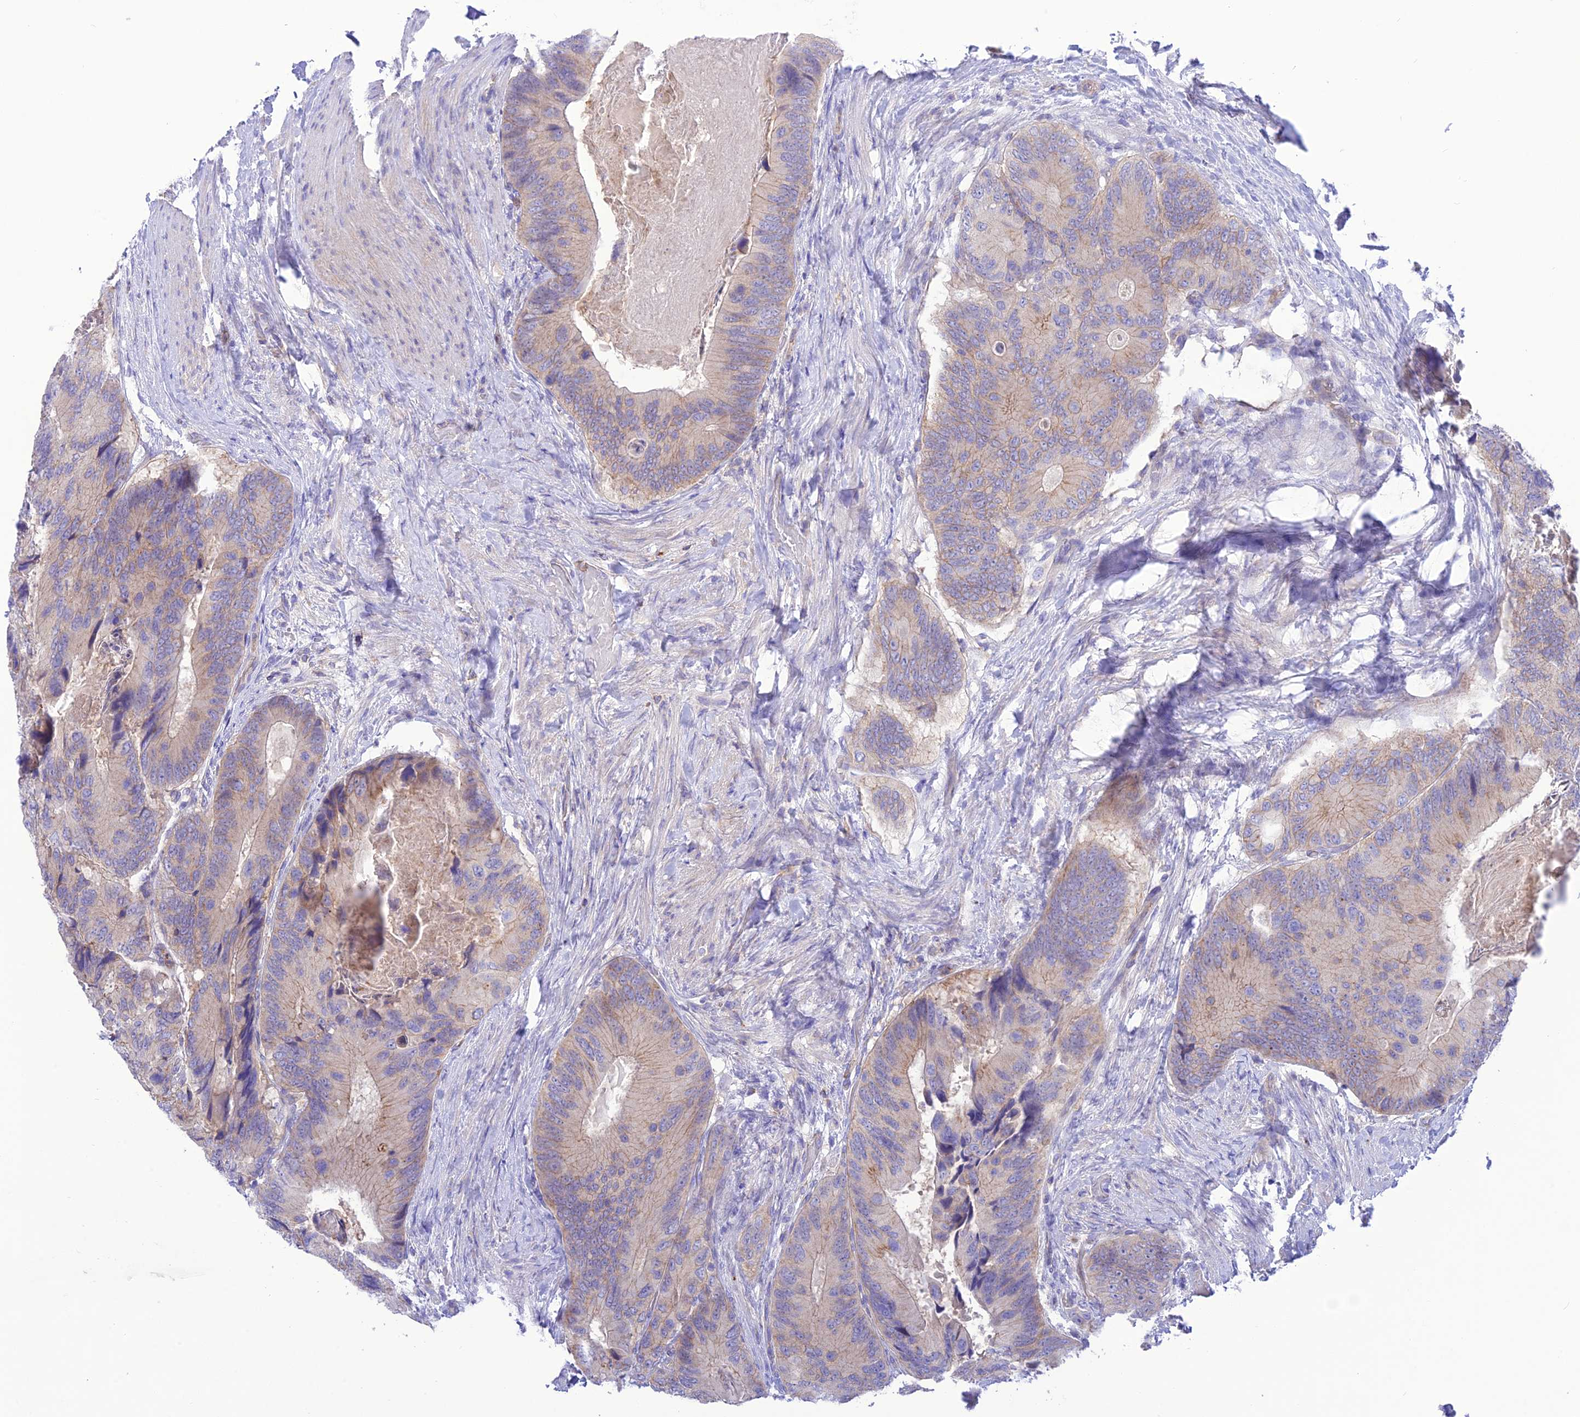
{"staining": {"intensity": "weak", "quantity": "25%-75%", "location": "cytoplasmic/membranous"}, "tissue": "colorectal cancer", "cell_type": "Tumor cells", "image_type": "cancer", "snomed": [{"axis": "morphology", "description": "Adenocarcinoma, NOS"}, {"axis": "topography", "description": "Colon"}], "caption": "Tumor cells exhibit low levels of weak cytoplasmic/membranous positivity in about 25%-75% of cells in colorectal cancer. Nuclei are stained in blue.", "gene": "CHSY3", "patient": {"sex": "male", "age": 84}}